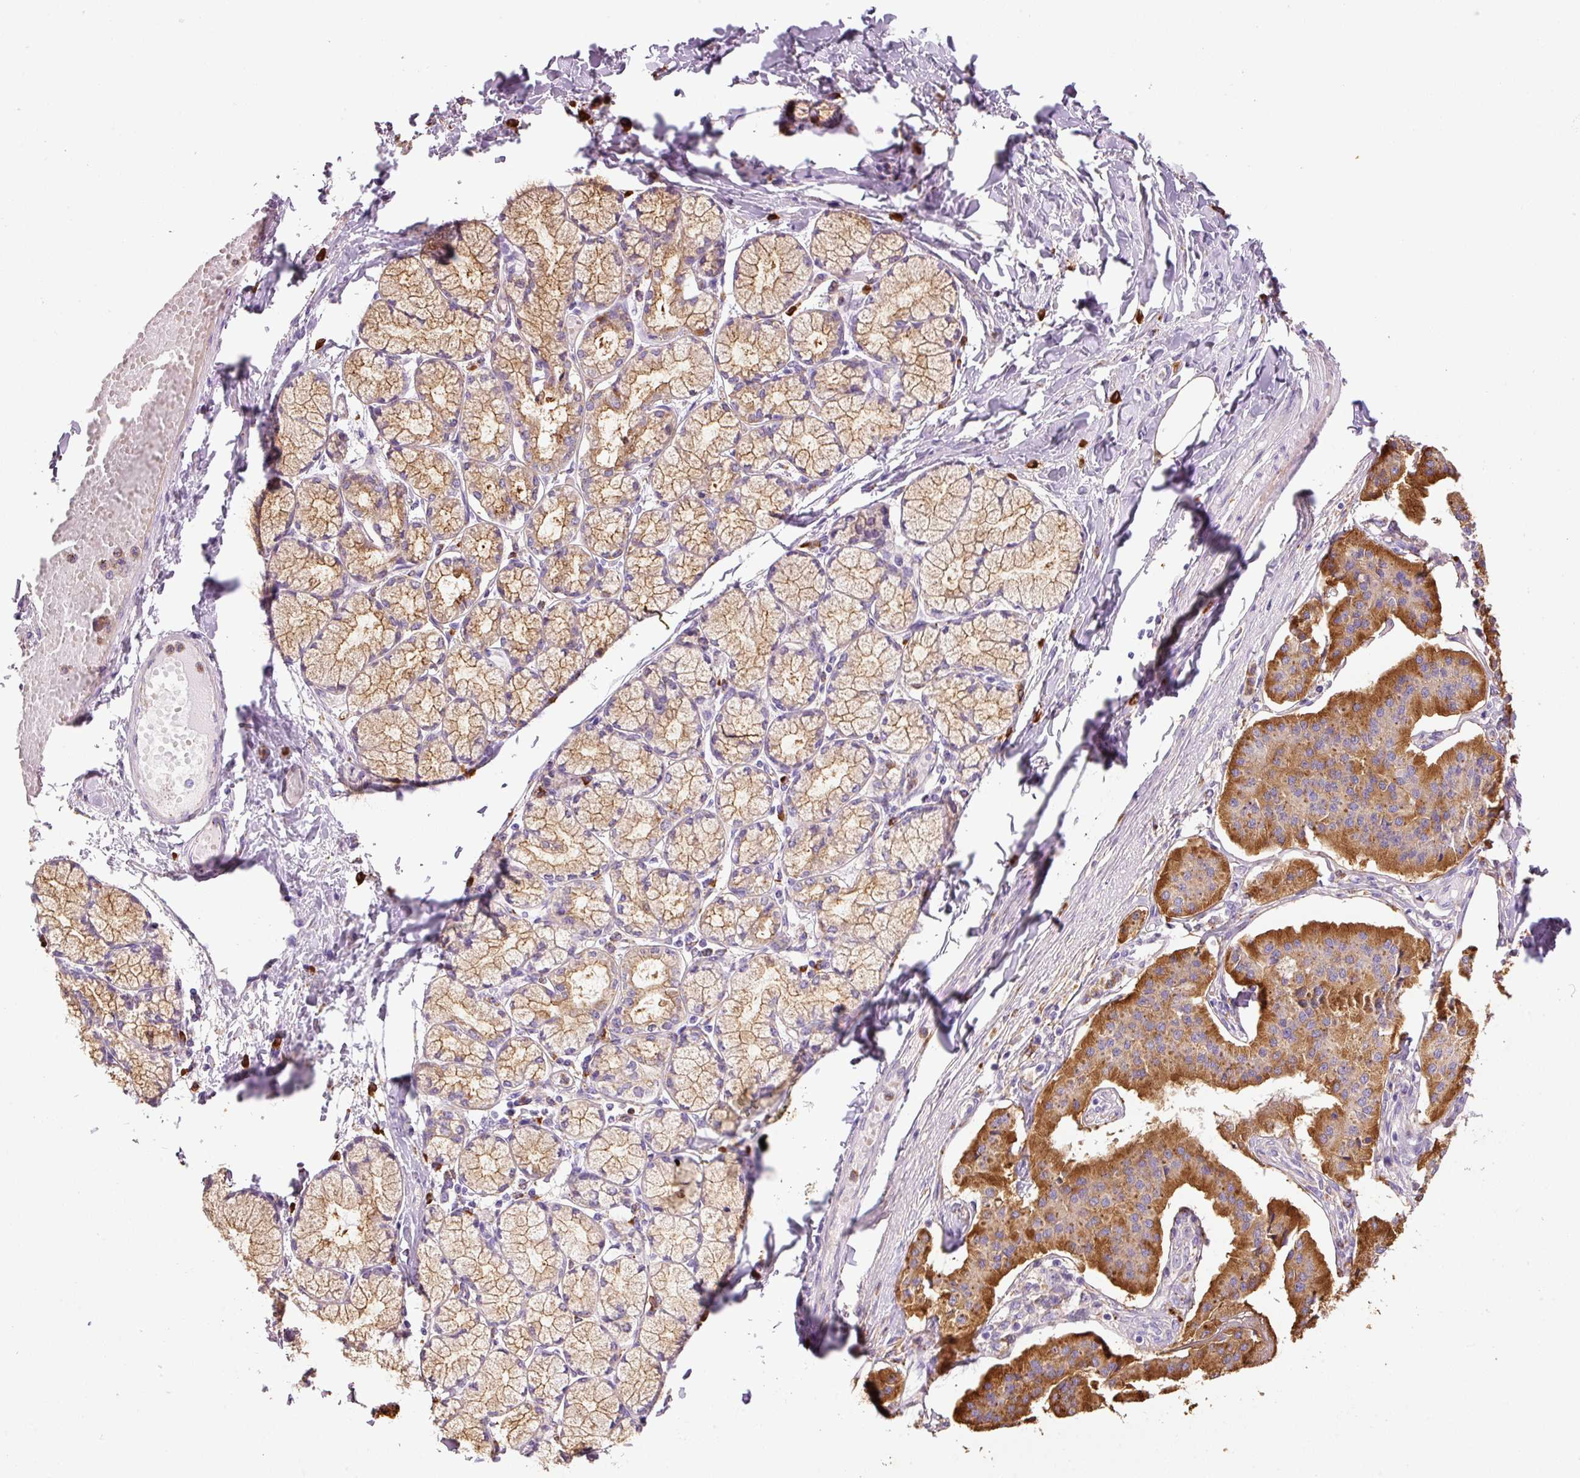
{"staining": {"intensity": "strong", "quantity": ">75%", "location": "cytoplasmic/membranous"}, "tissue": "pancreatic cancer", "cell_type": "Tumor cells", "image_type": "cancer", "snomed": [{"axis": "morphology", "description": "Adenocarcinoma, NOS"}, {"axis": "topography", "description": "Pancreas"}], "caption": "The histopathology image exhibits immunohistochemical staining of adenocarcinoma (pancreatic). There is strong cytoplasmic/membranous positivity is appreciated in approximately >75% of tumor cells.", "gene": "TMC8", "patient": {"sex": "female", "age": 50}}